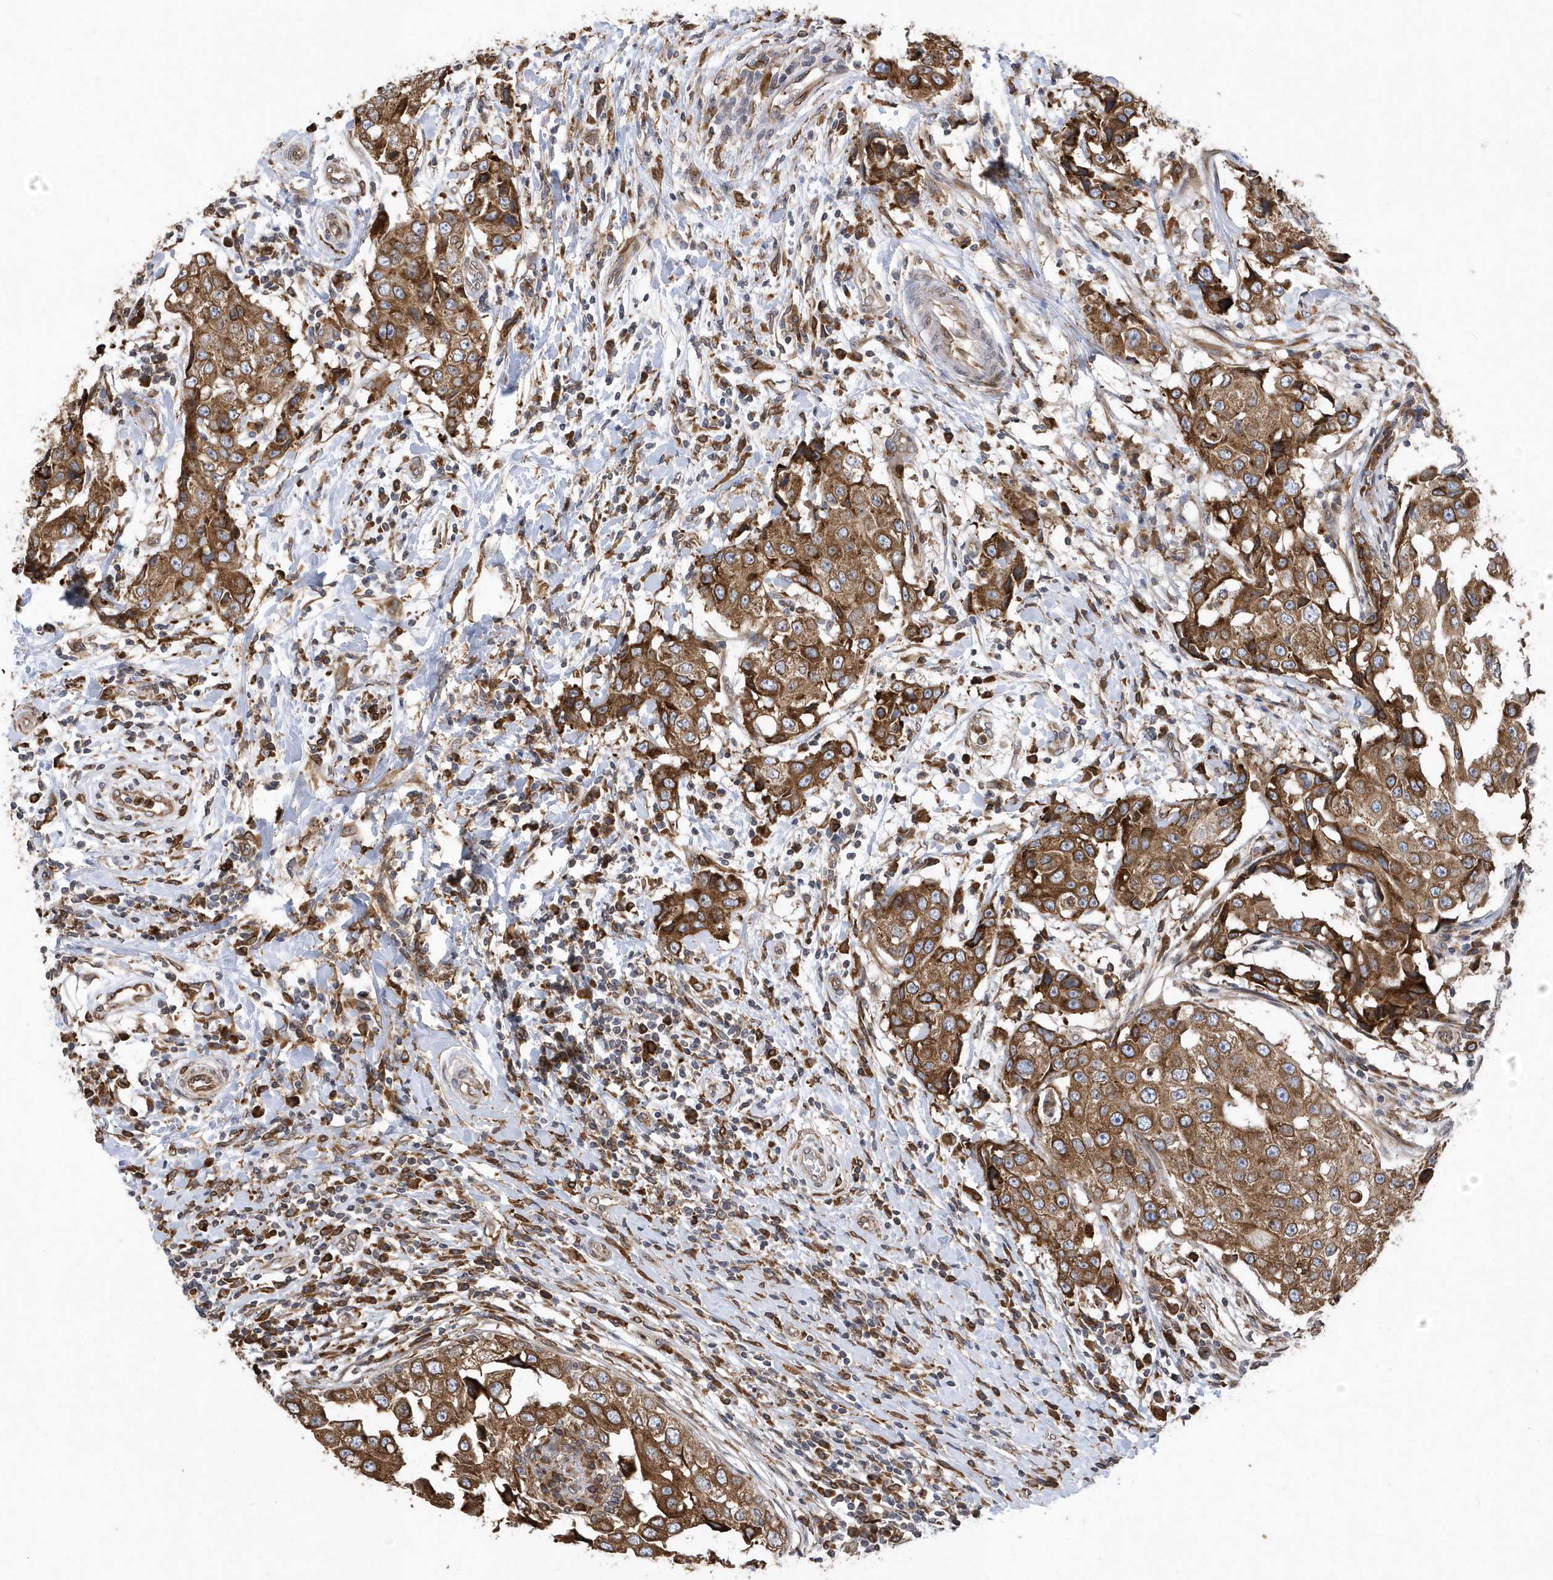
{"staining": {"intensity": "moderate", "quantity": ">75%", "location": "cytoplasmic/membranous"}, "tissue": "breast cancer", "cell_type": "Tumor cells", "image_type": "cancer", "snomed": [{"axis": "morphology", "description": "Duct carcinoma"}, {"axis": "topography", "description": "Breast"}], "caption": "Immunohistochemistry histopathology image of human intraductal carcinoma (breast) stained for a protein (brown), which displays medium levels of moderate cytoplasmic/membranous positivity in approximately >75% of tumor cells.", "gene": "VAMP7", "patient": {"sex": "female", "age": 27}}